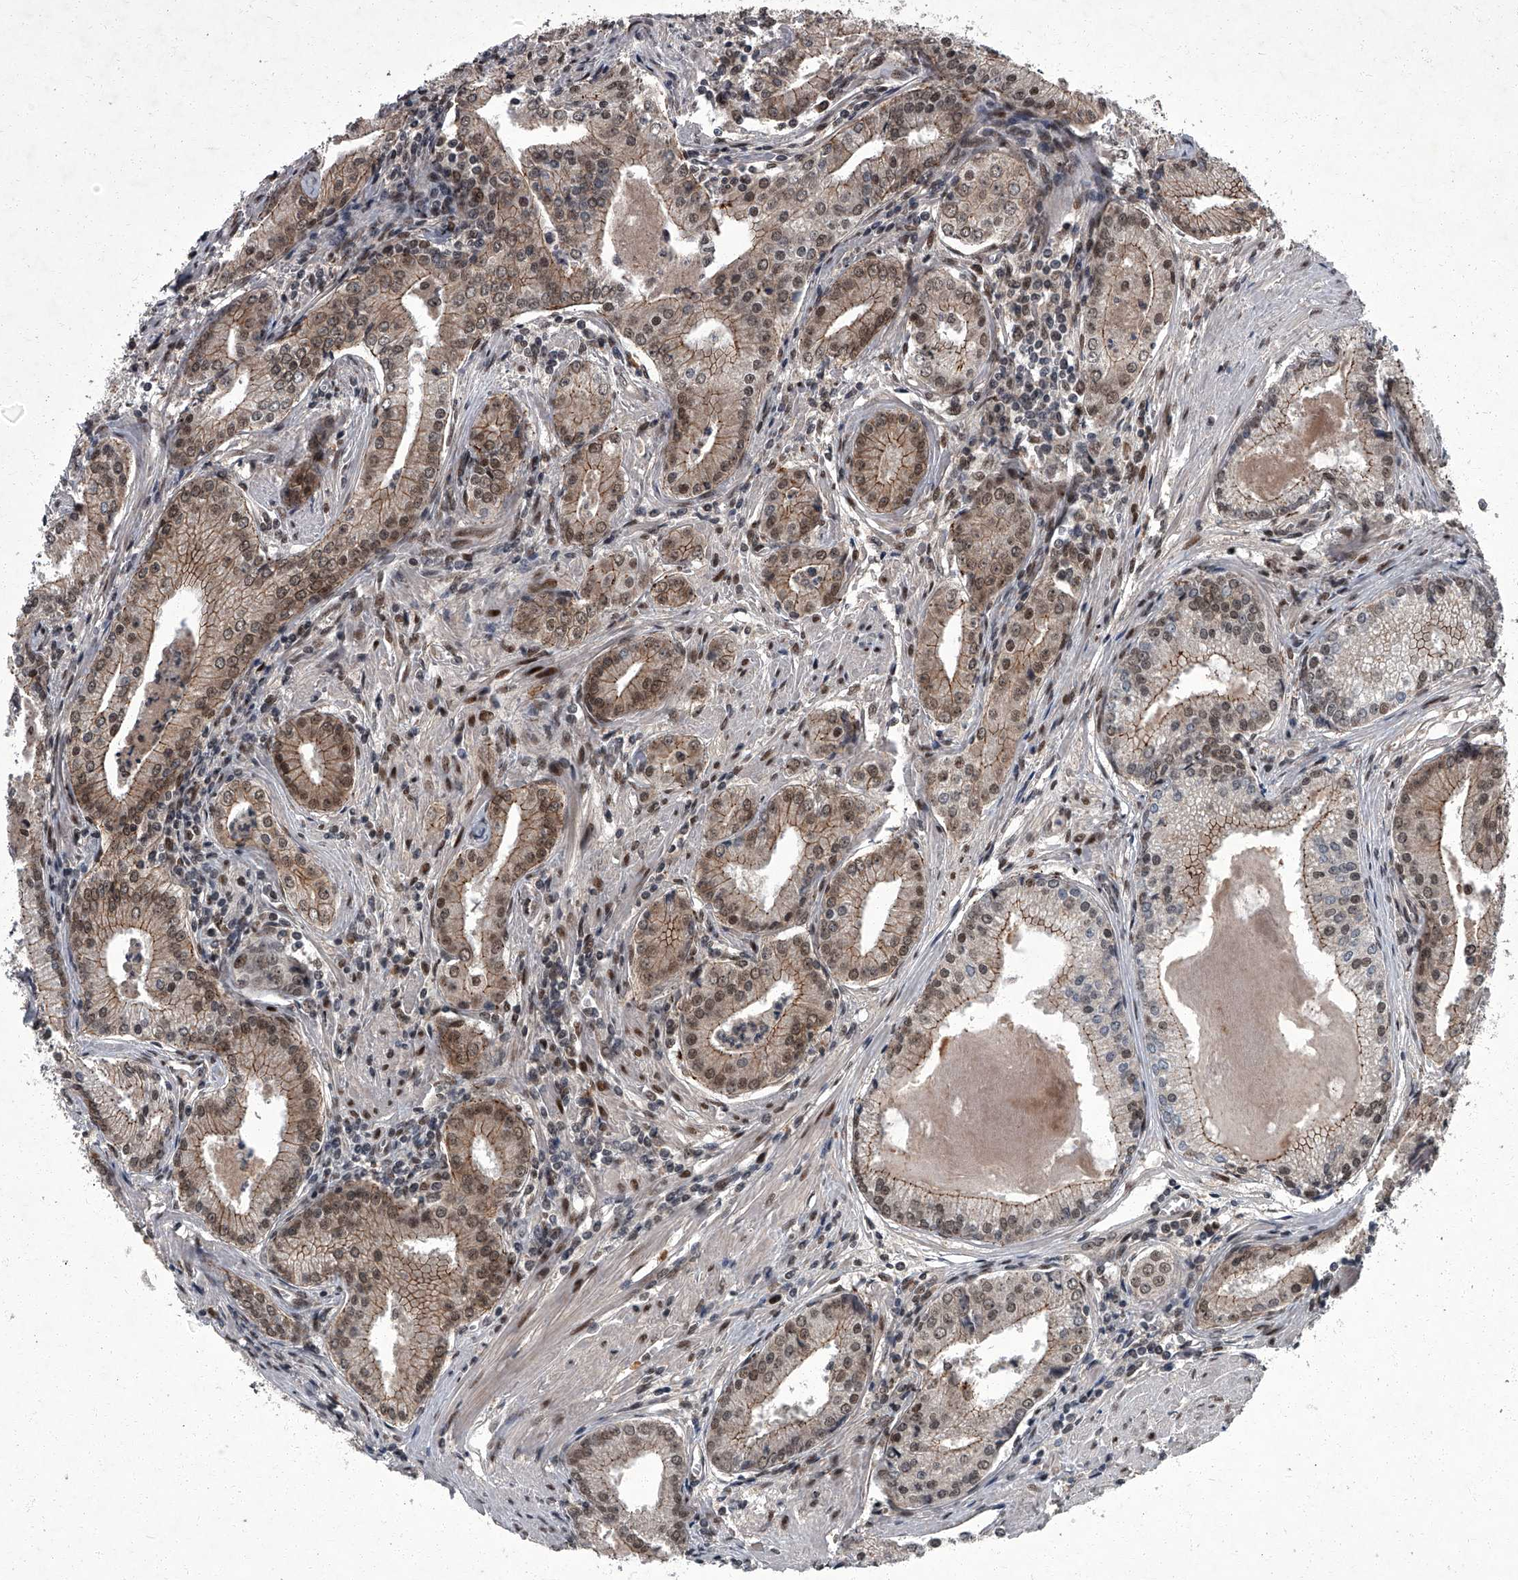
{"staining": {"intensity": "moderate", "quantity": ">75%", "location": "cytoplasmic/membranous,nuclear"}, "tissue": "prostate cancer", "cell_type": "Tumor cells", "image_type": "cancer", "snomed": [{"axis": "morphology", "description": "Adenocarcinoma, Low grade"}, {"axis": "topography", "description": "Prostate"}], "caption": "This image displays immunohistochemistry (IHC) staining of prostate adenocarcinoma (low-grade), with medium moderate cytoplasmic/membranous and nuclear expression in about >75% of tumor cells.", "gene": "ZNF518B", "patient": {"sex": "male", "age": 54}}